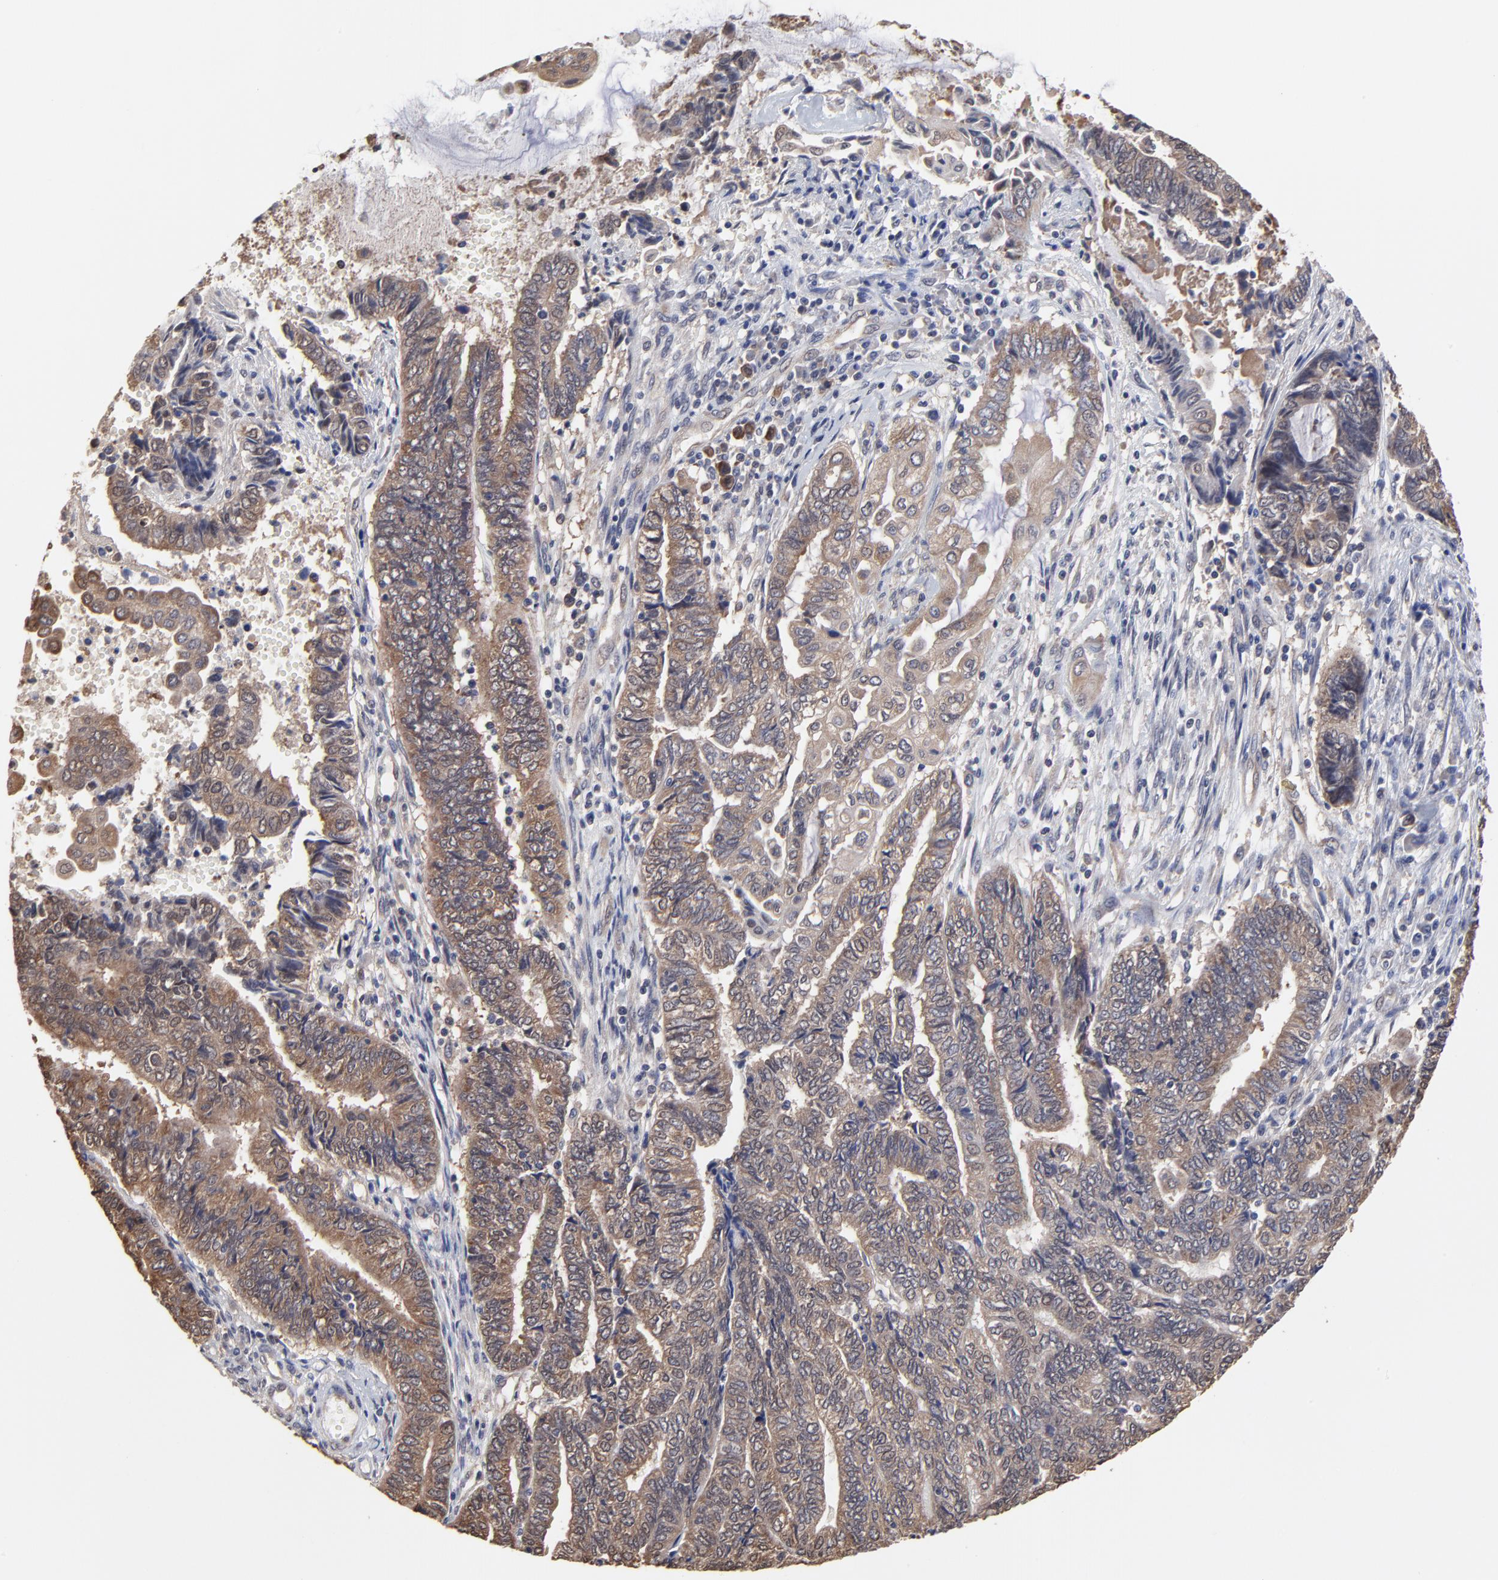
{"staining": {"intensity": "moderate", "quantity": ">75%", "location": "cytoplasmic/membranous"}, "tissue": "endometrial cancer", "cell_type": "Tumor cells", "image_type": "cancer", "snomed": [{"axis": "morphology", "description": "Adenocarcinoma, NOS"}, {"axis": "topography", "description": "Uterus"}, {"axis": "topography", "description": "Endometrium"}], "caption": "IHC (DAB) staining of human endometrial adenocarcinoma reveals moderate cytoplasmic/membranous protein expression in about >75% of tumor cells. (Stains: DAB in brown, nuclei in blue, Microscopy: brightfield microscopy at high magnification).", "gene": "CCT2", "patient": {"sex": "female", "age": 70}}